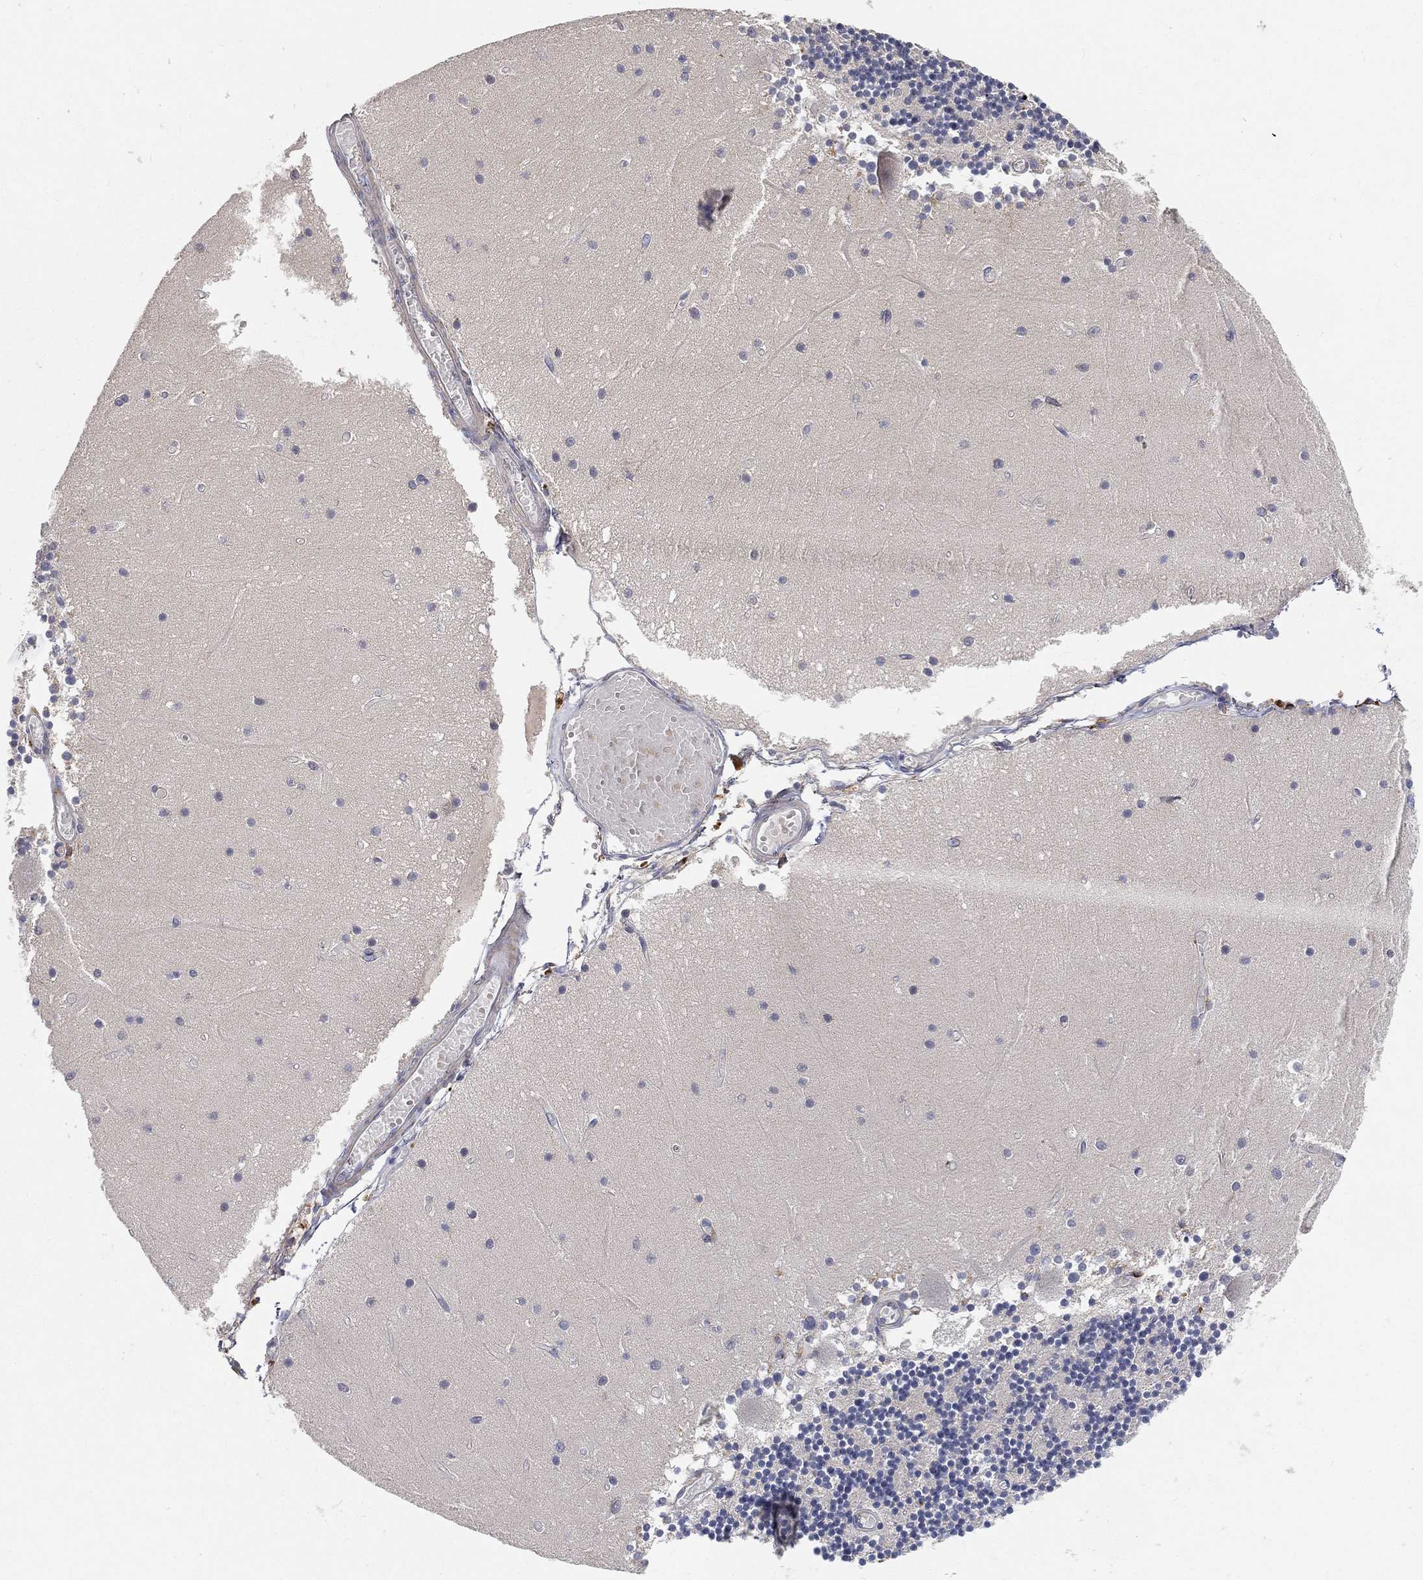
{"staining": {"intensity": "negative", "quantity": "none", "location": "none"}, "tissue": "cerebellum", "cell_type": "Cells in granular layer", "image_type": "normal", "snomed": [{"axis": "morphology", "description": "Normal tissue, NOS"}, {"axis": "topography", "description": "Cerebellum"}], "caption": "Micrograph shows no significant protein staining in cells in granular layer of benign cerebellum.", "gene": "CTSL", "patient": {"sex": "female", "age": 28}}